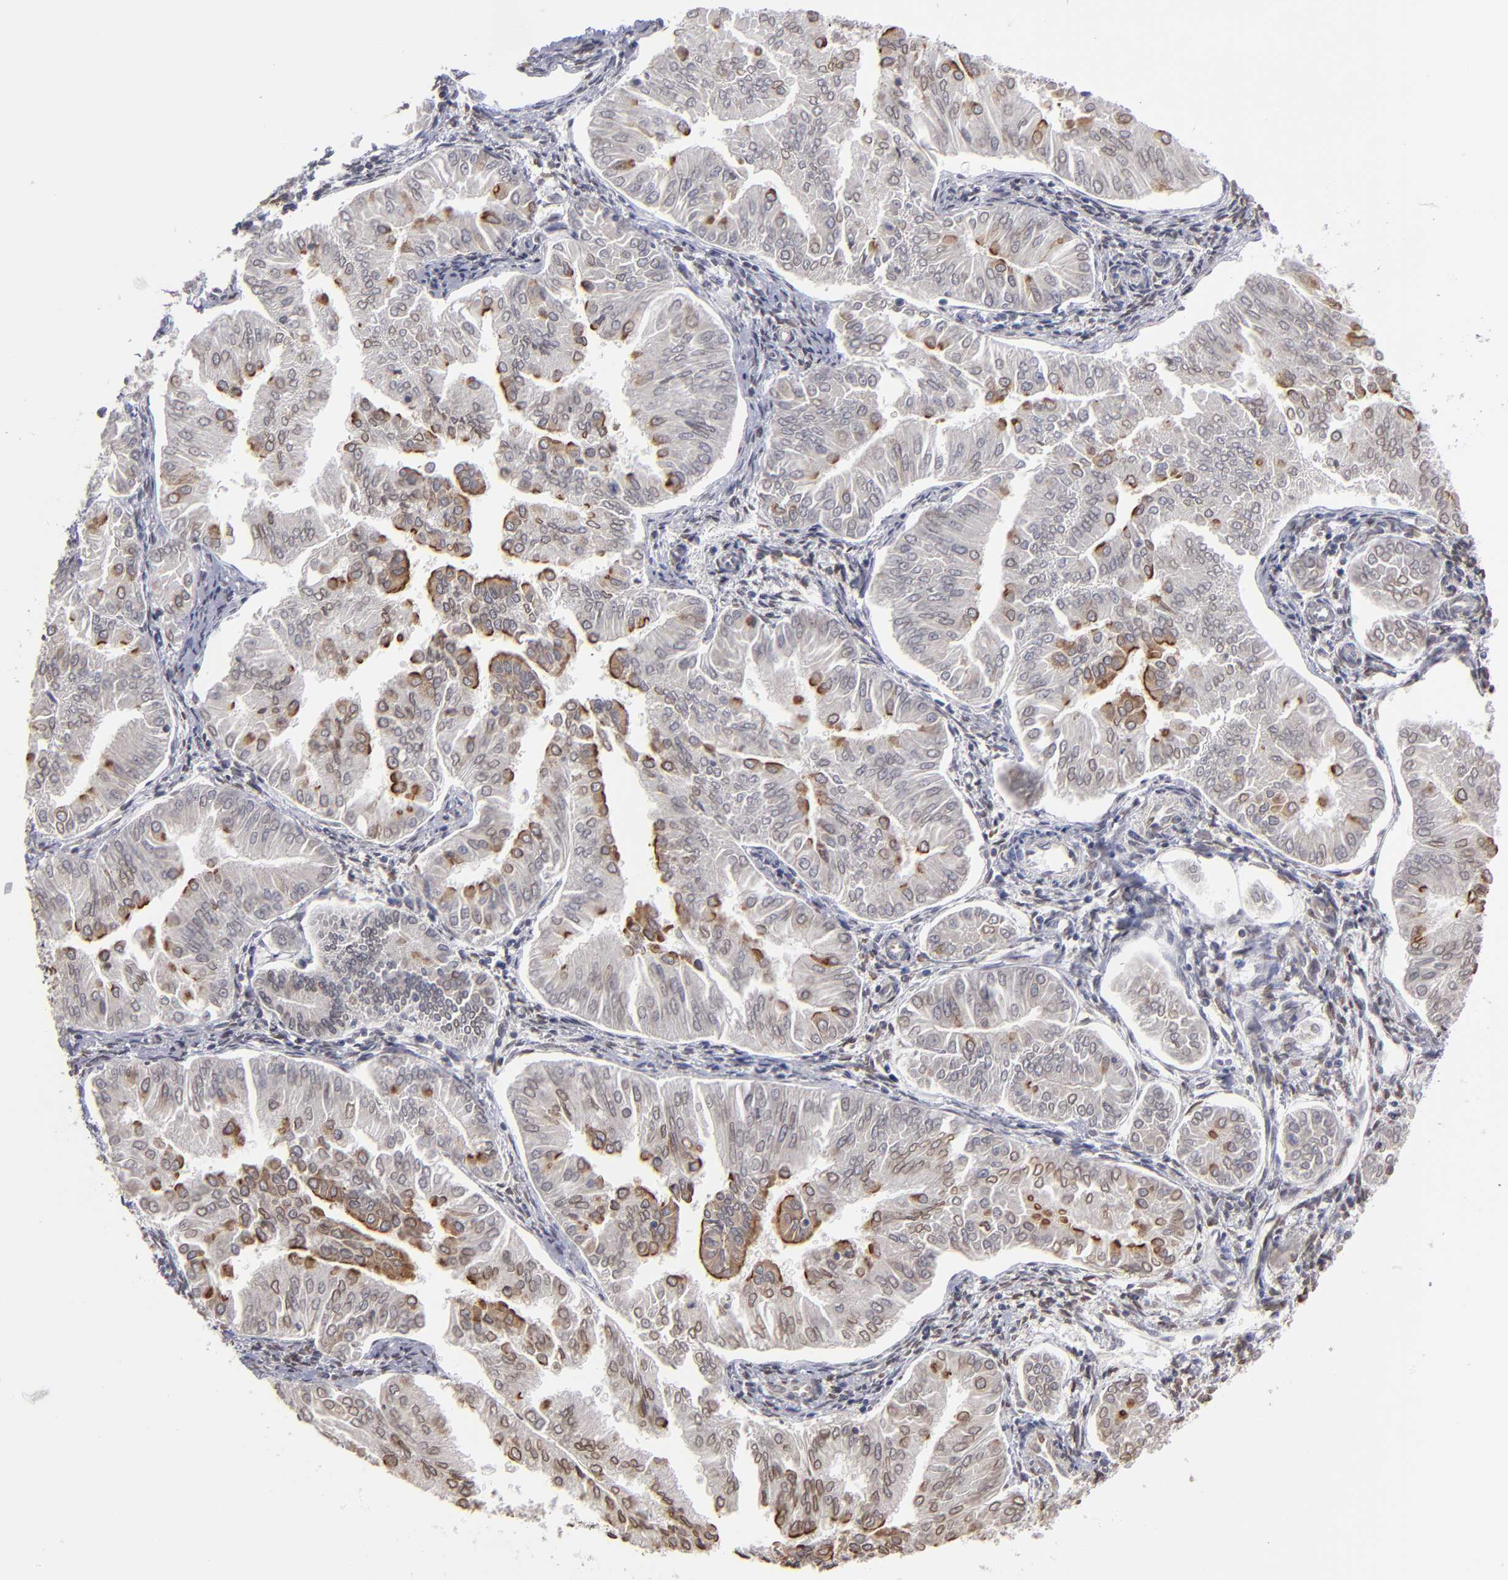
{"staining": {"intensity": "strong", "quantity": "25%-75%", "location": "cytoplasmic/membranous"}, "tissue": "endometrial cancer", "cell_type": "Tumor cells", "image_type": "cancer", "snomed": [{"axis": "morphology", "description": "Adenocarcinoma, NOS"}, {"axis": "topography", "description": "Endometrium"}], "caption": "About 25%-75% of tumor cells in endometrial cancer (adenocarcinoma) exhibit strong cytoplasmic/membranous protein positivity as visualized by brown immunohistochemical staining.", "gene": "CEP97", "patient": {"sex": "female", "age": 53}}